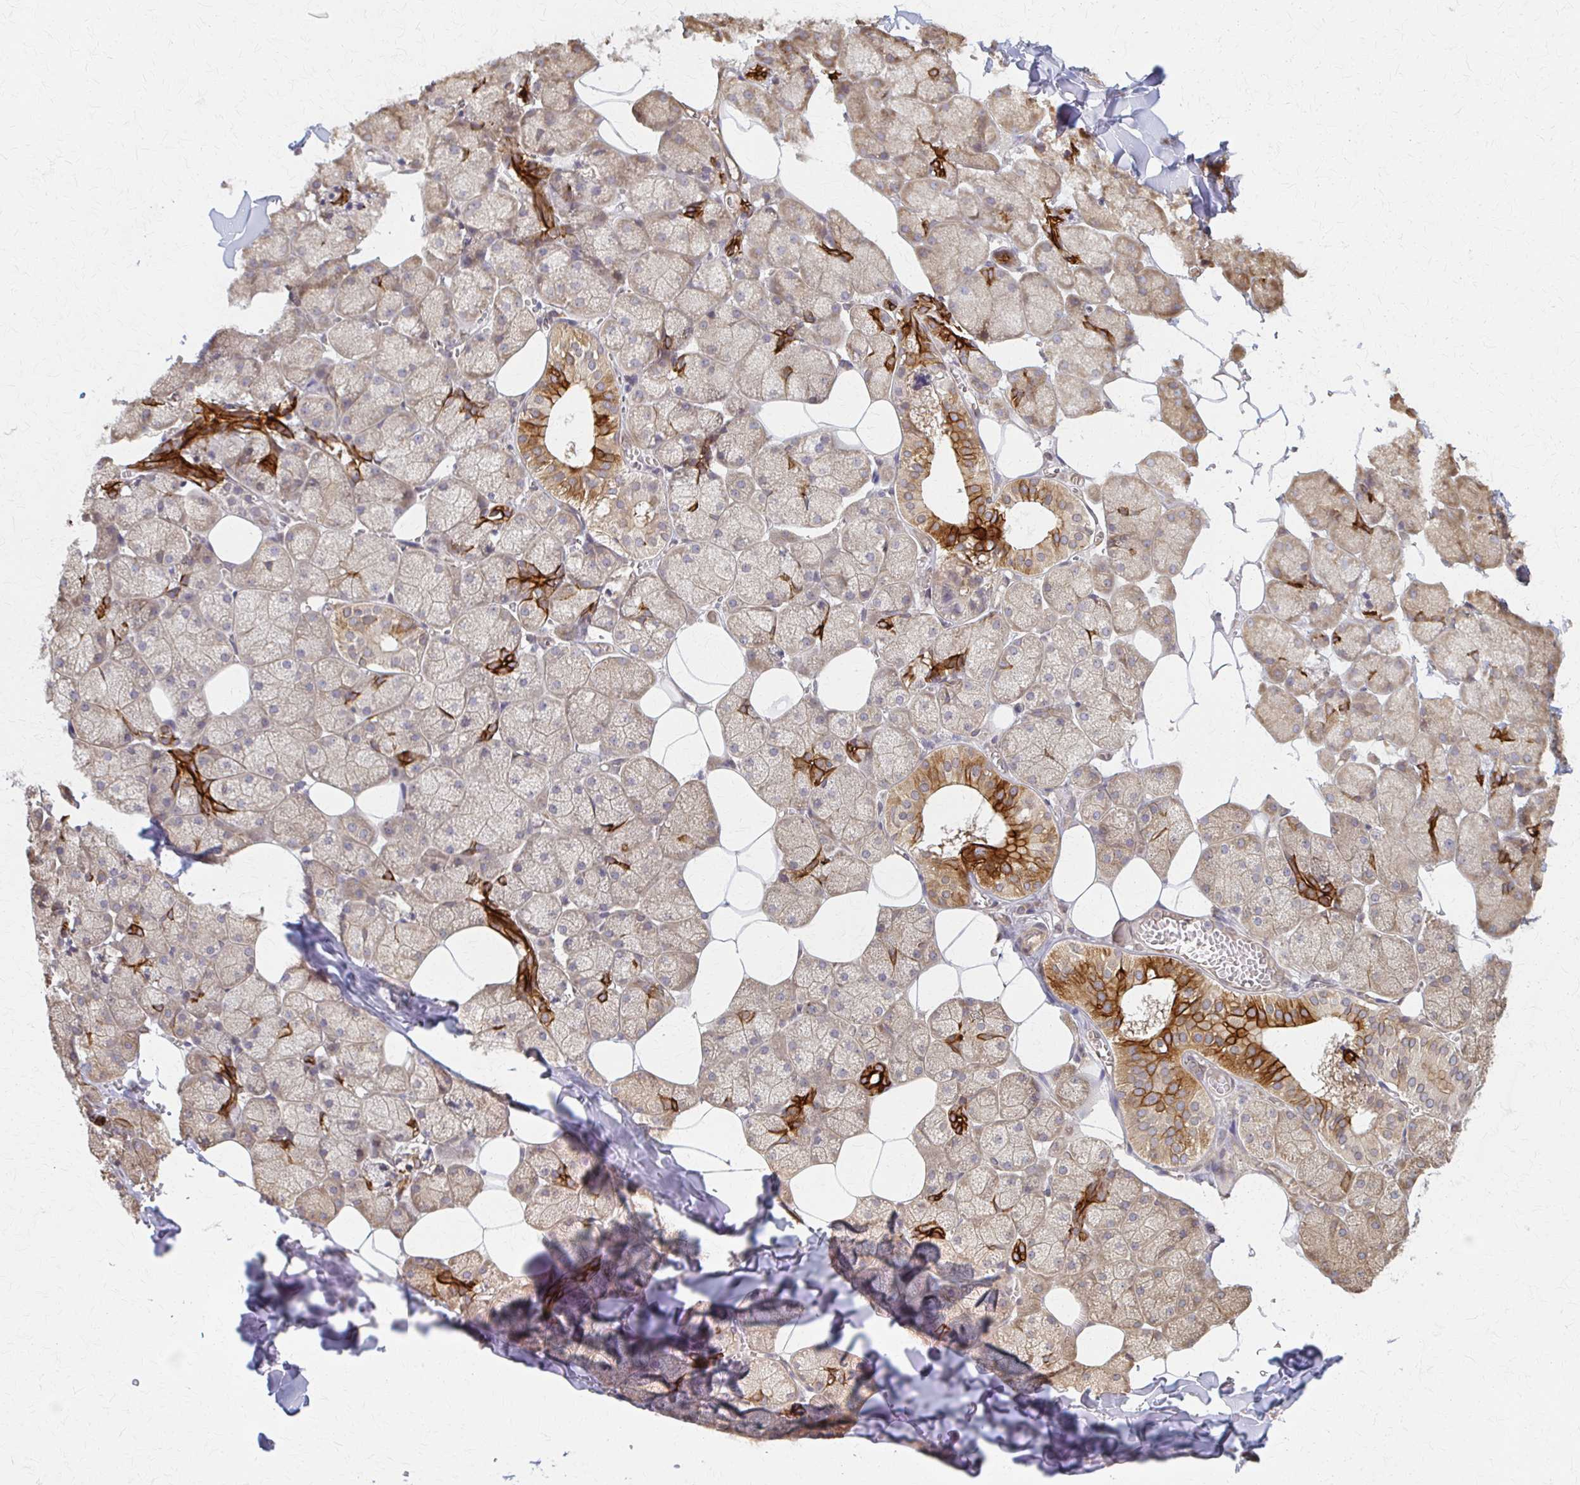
{"staining": {"intensity": "strong", "quantity": "25%-75%", "location": "cytoplasmic/membranous"}, "tissue": "salivary gland", "cell_type": "Glandular cells", "image_type": "normal", "snomed": [{"axis": "morphology", "description": "Normal tissue, NOS"}, {"axis": "topography", "description": "Salivary gland"}, {"axis": "topography", "description": "Peripheral nerve tissue"}], "caption": "Benign salivary gland was stained to show a protein in brown. There is high levels of strong cytoplasmic/membranous expression in about 25%-75% of glandular cells. The staining was performed using DAB to visualize the protein expression in brown, while the nuclei were stained in blue with hematoxylin (Magnification: 20x).", "gene": "ARHGAP35", "patient": {"sex": "male", "age": 38}}